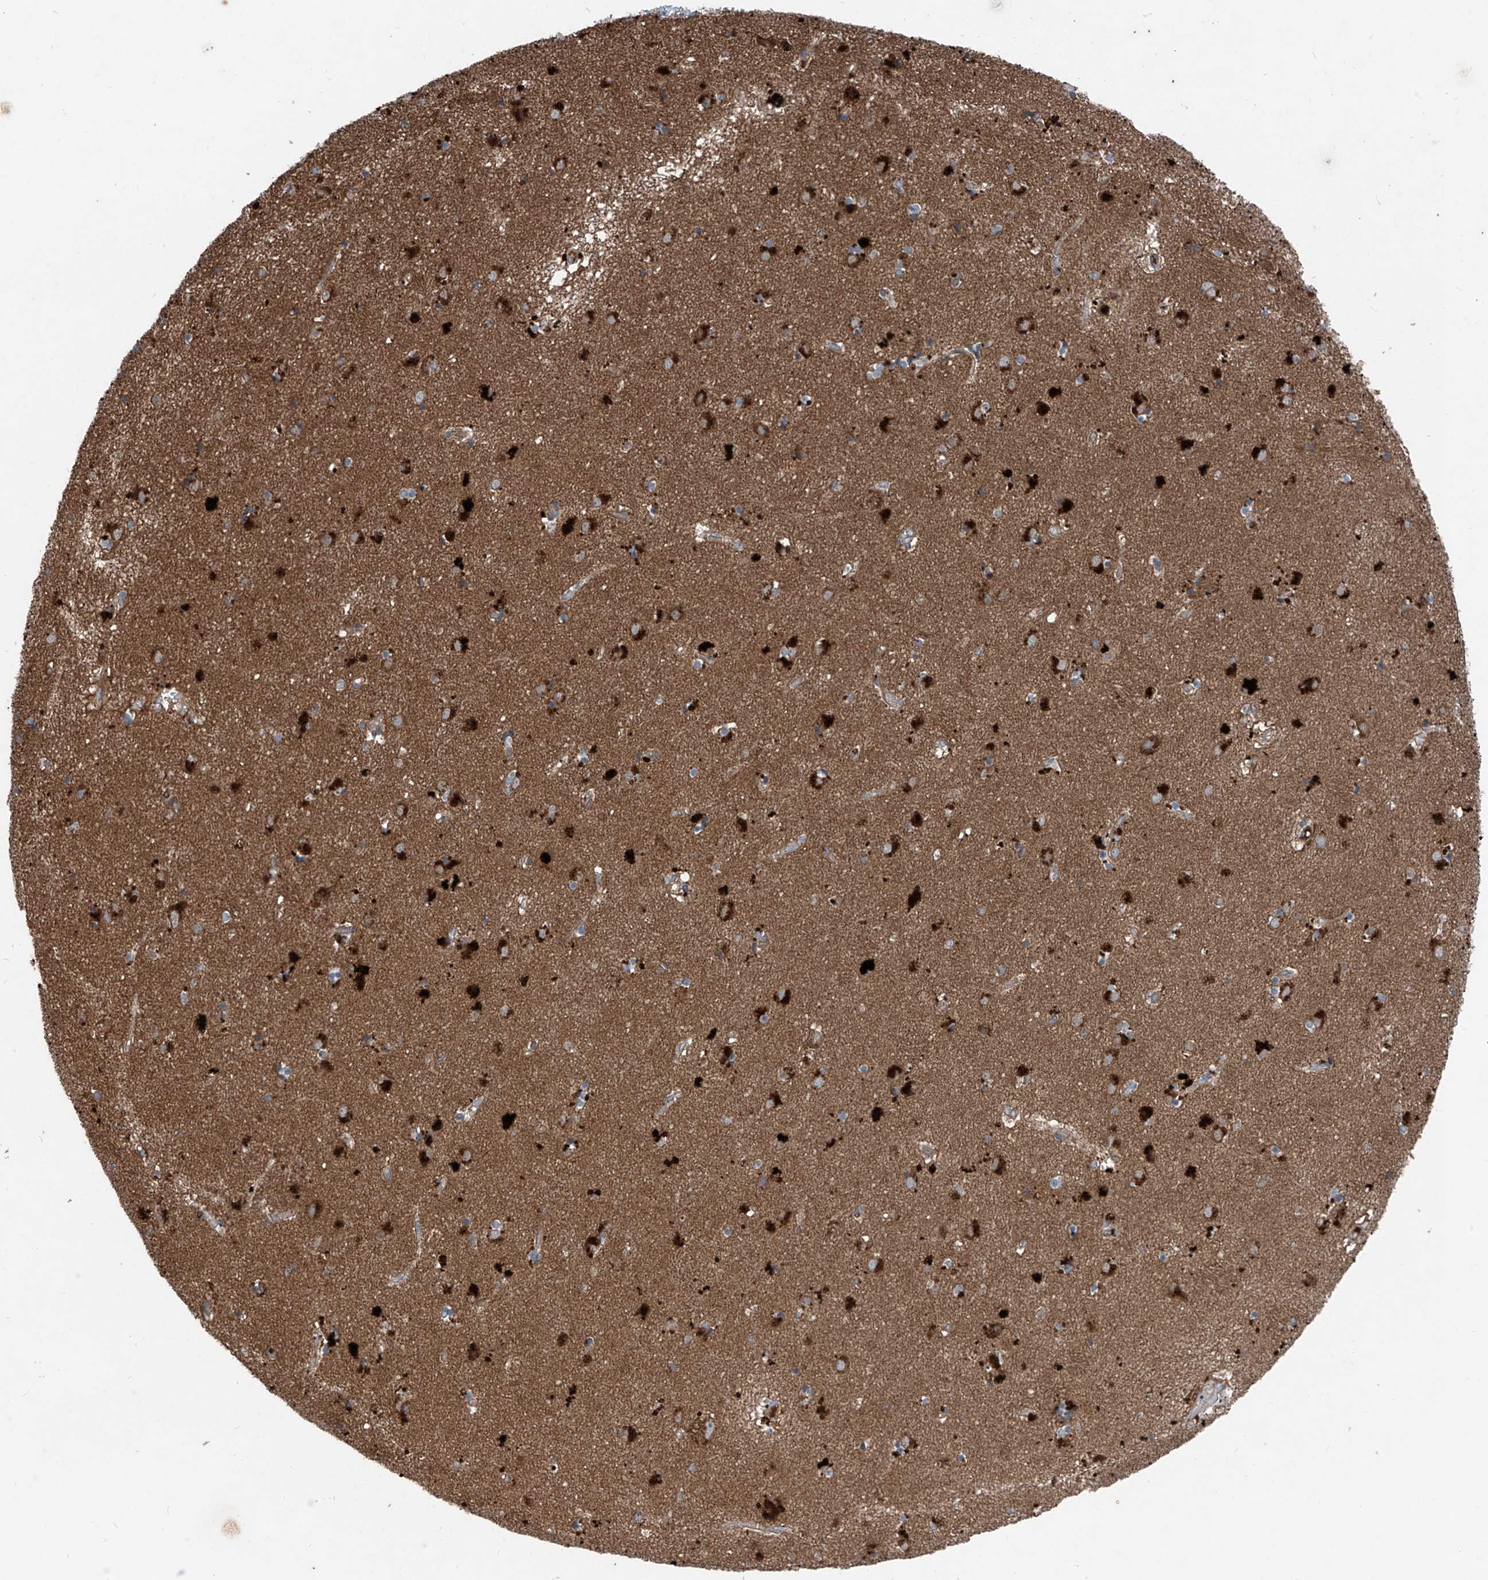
{"staining": {"intensity": "moderate", "quantity": "<25%", "location": "cytoplasmic/membranous"}, "tissue": "caudate", "cell_type": "Glial cells", "image_type": "normal", "snomed": [{"axis": "morphology", "description": "Normal tissue, NOS"}, {"axis": "topography", "description": "Lateral ventricle wall"}], "caption": "Protein analysis of unremarkable caudate shows moderate cytoplasmic/membranous staining in about <25% of glial cells. Immunohistochemistry (ihc) stains the protein in brown and the nuclei are stained blue.", "gene": "FOXRED2", "patient": {"sex": "male", "age": 70}}